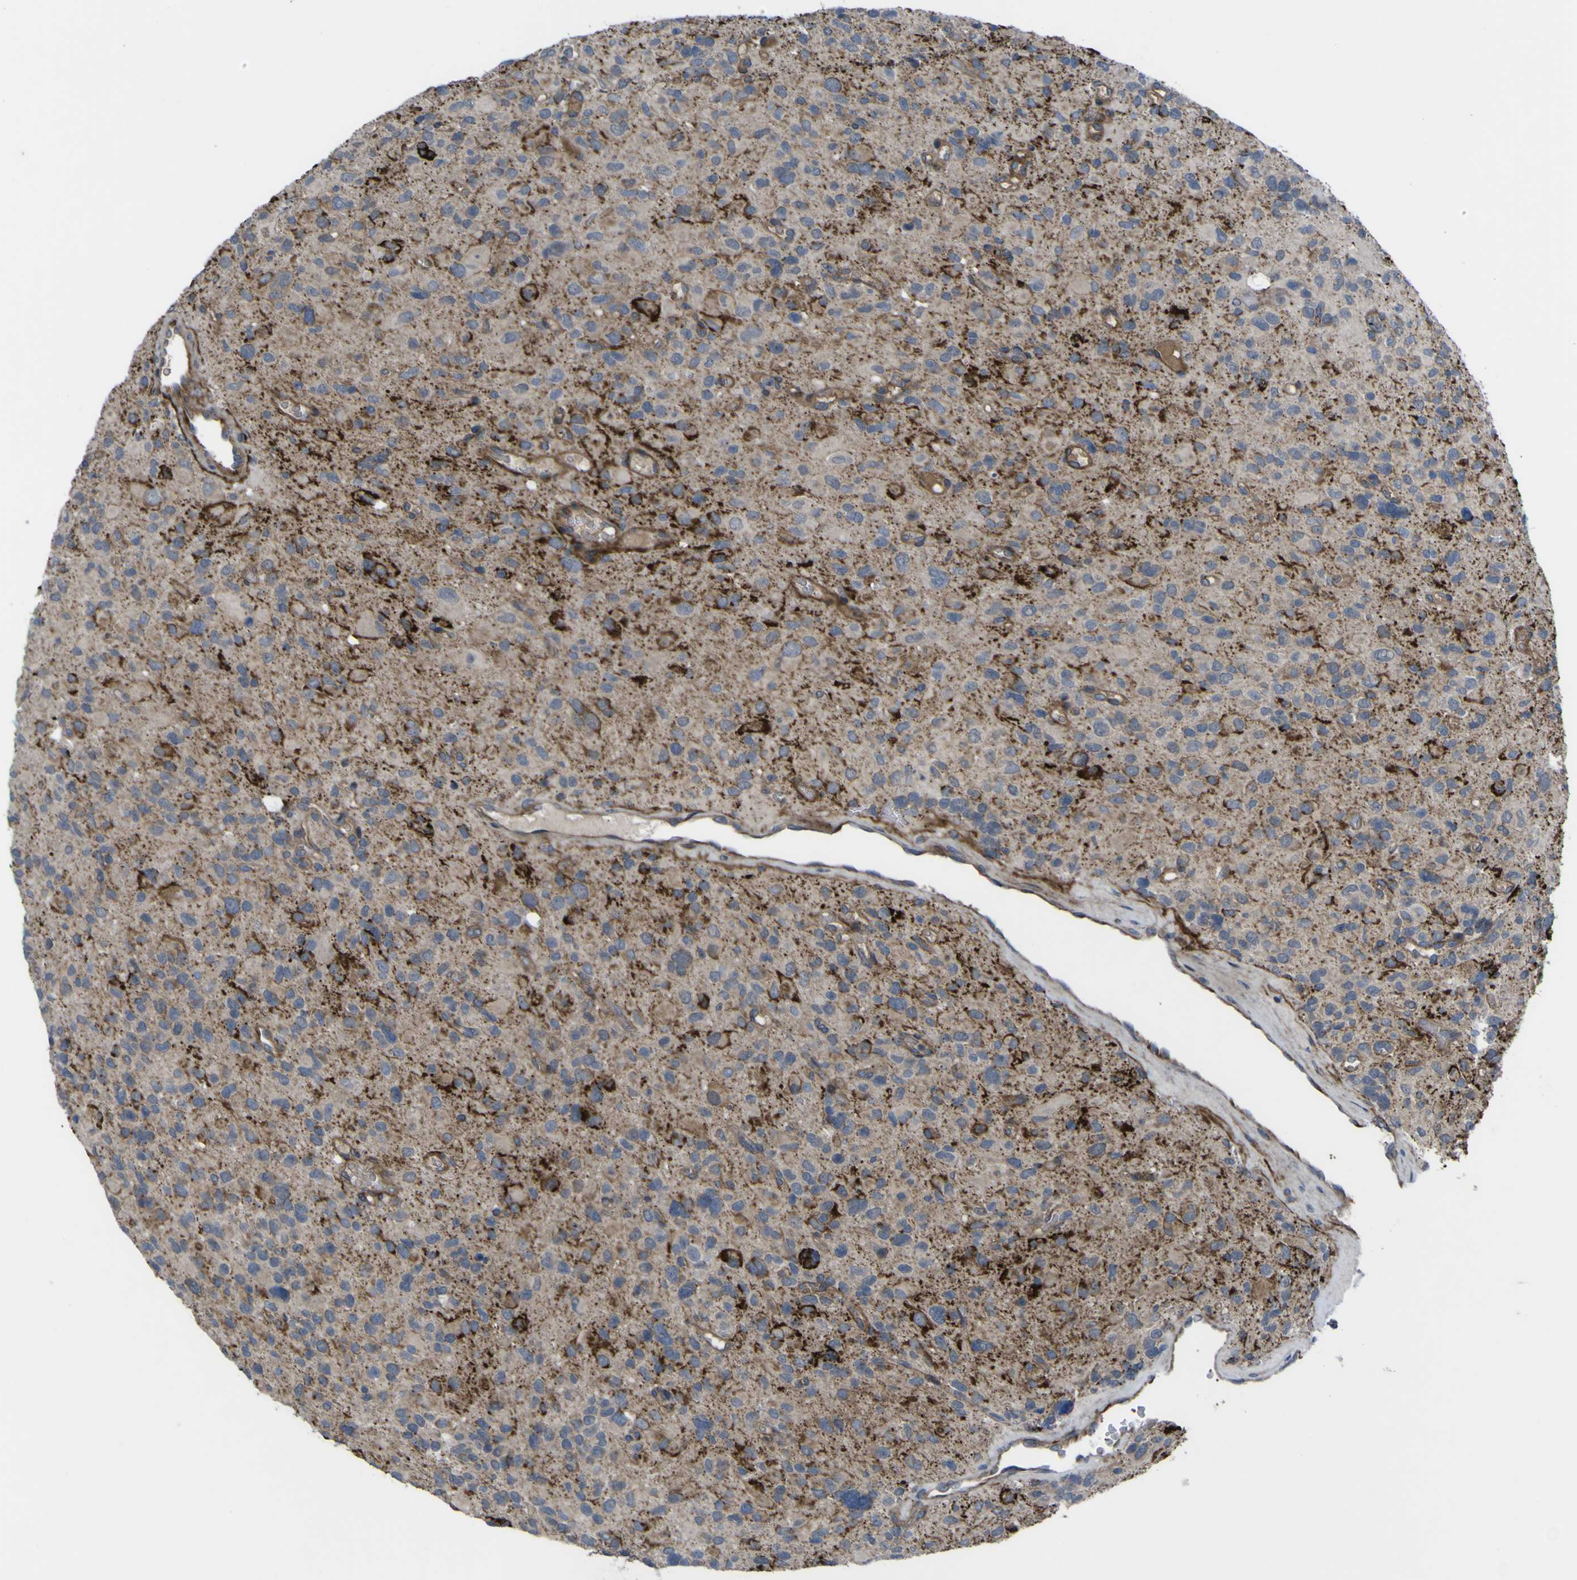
{"staining": {"intensity": "strong", "quantity": "<25%", "location": "cytoplasmic/membranous"}, "tissue": "glioma", "cell_type": "Tumor cells", "image_type": "cancer", "snomed": [{"axis": "morphology", "description": "Glioma, malignant, High grade"}, {"axis": "topography", "description": "Brain"}], "caption": "Immunohistochemical staining of human malignant glioma (high-grade) exhibits strong cytoplasmic/membranous protein positivity in approximately <25% of tumor cells.", "gene": "GPLD1", "patient": {"sex": "male", "age": 48}}